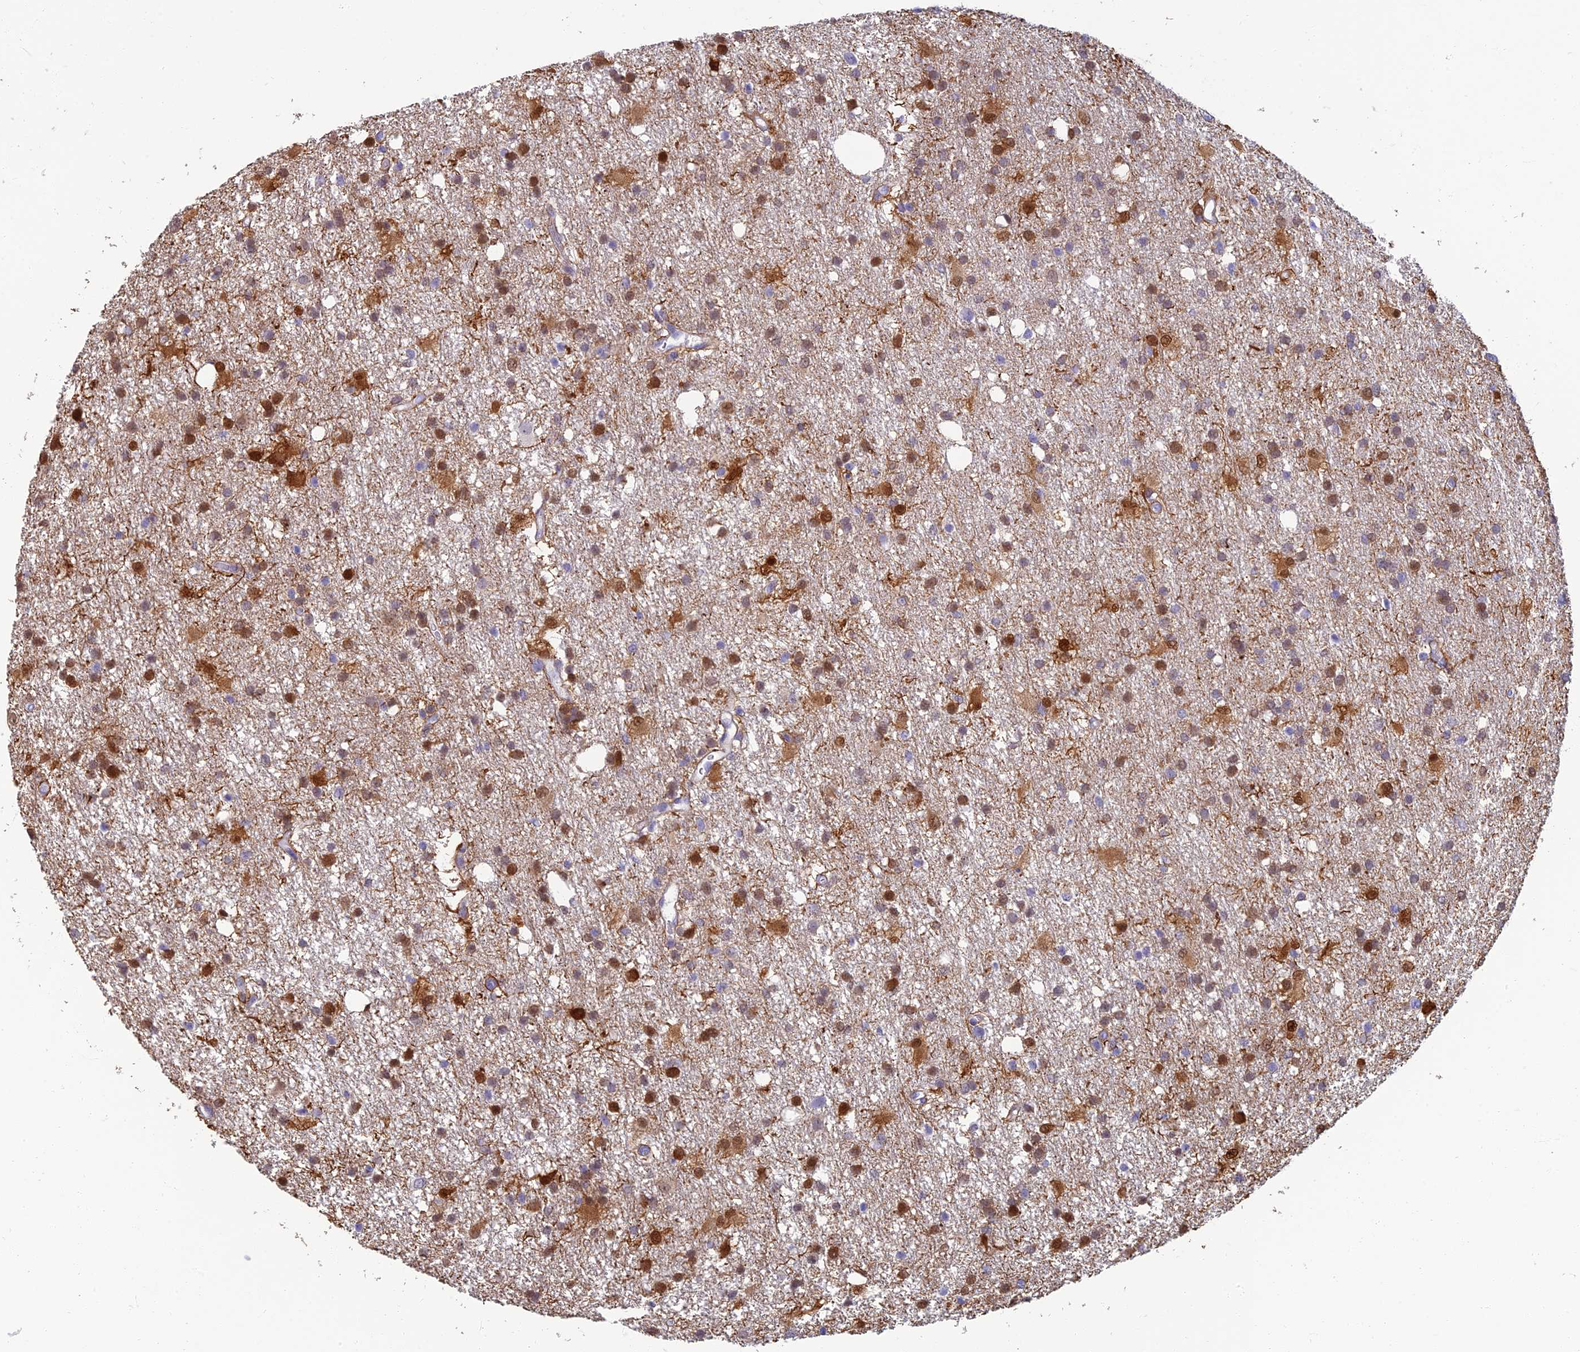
{"staining": {"intensity": "moderate", "quantity": "25%-75%", "location": "cytoplasmic/membranous,nuclear"}, "tissue": "glioma", "cell_type": "Tumor cells", "image_type": "cancer", "snomed": [{"axis": "morphology", "description": "Glioma, malignant, High grade"}, {"axis": "topography", "description": "Brain"}], "caption": "Moderate cytoplasmic/membranous and nuclear positivity for a protein is seen in approximately 25%-75% of tumor cells of glioma using IHC.", "gene": "NEURL1", "patient": {"sex": "male", "age": 77}}